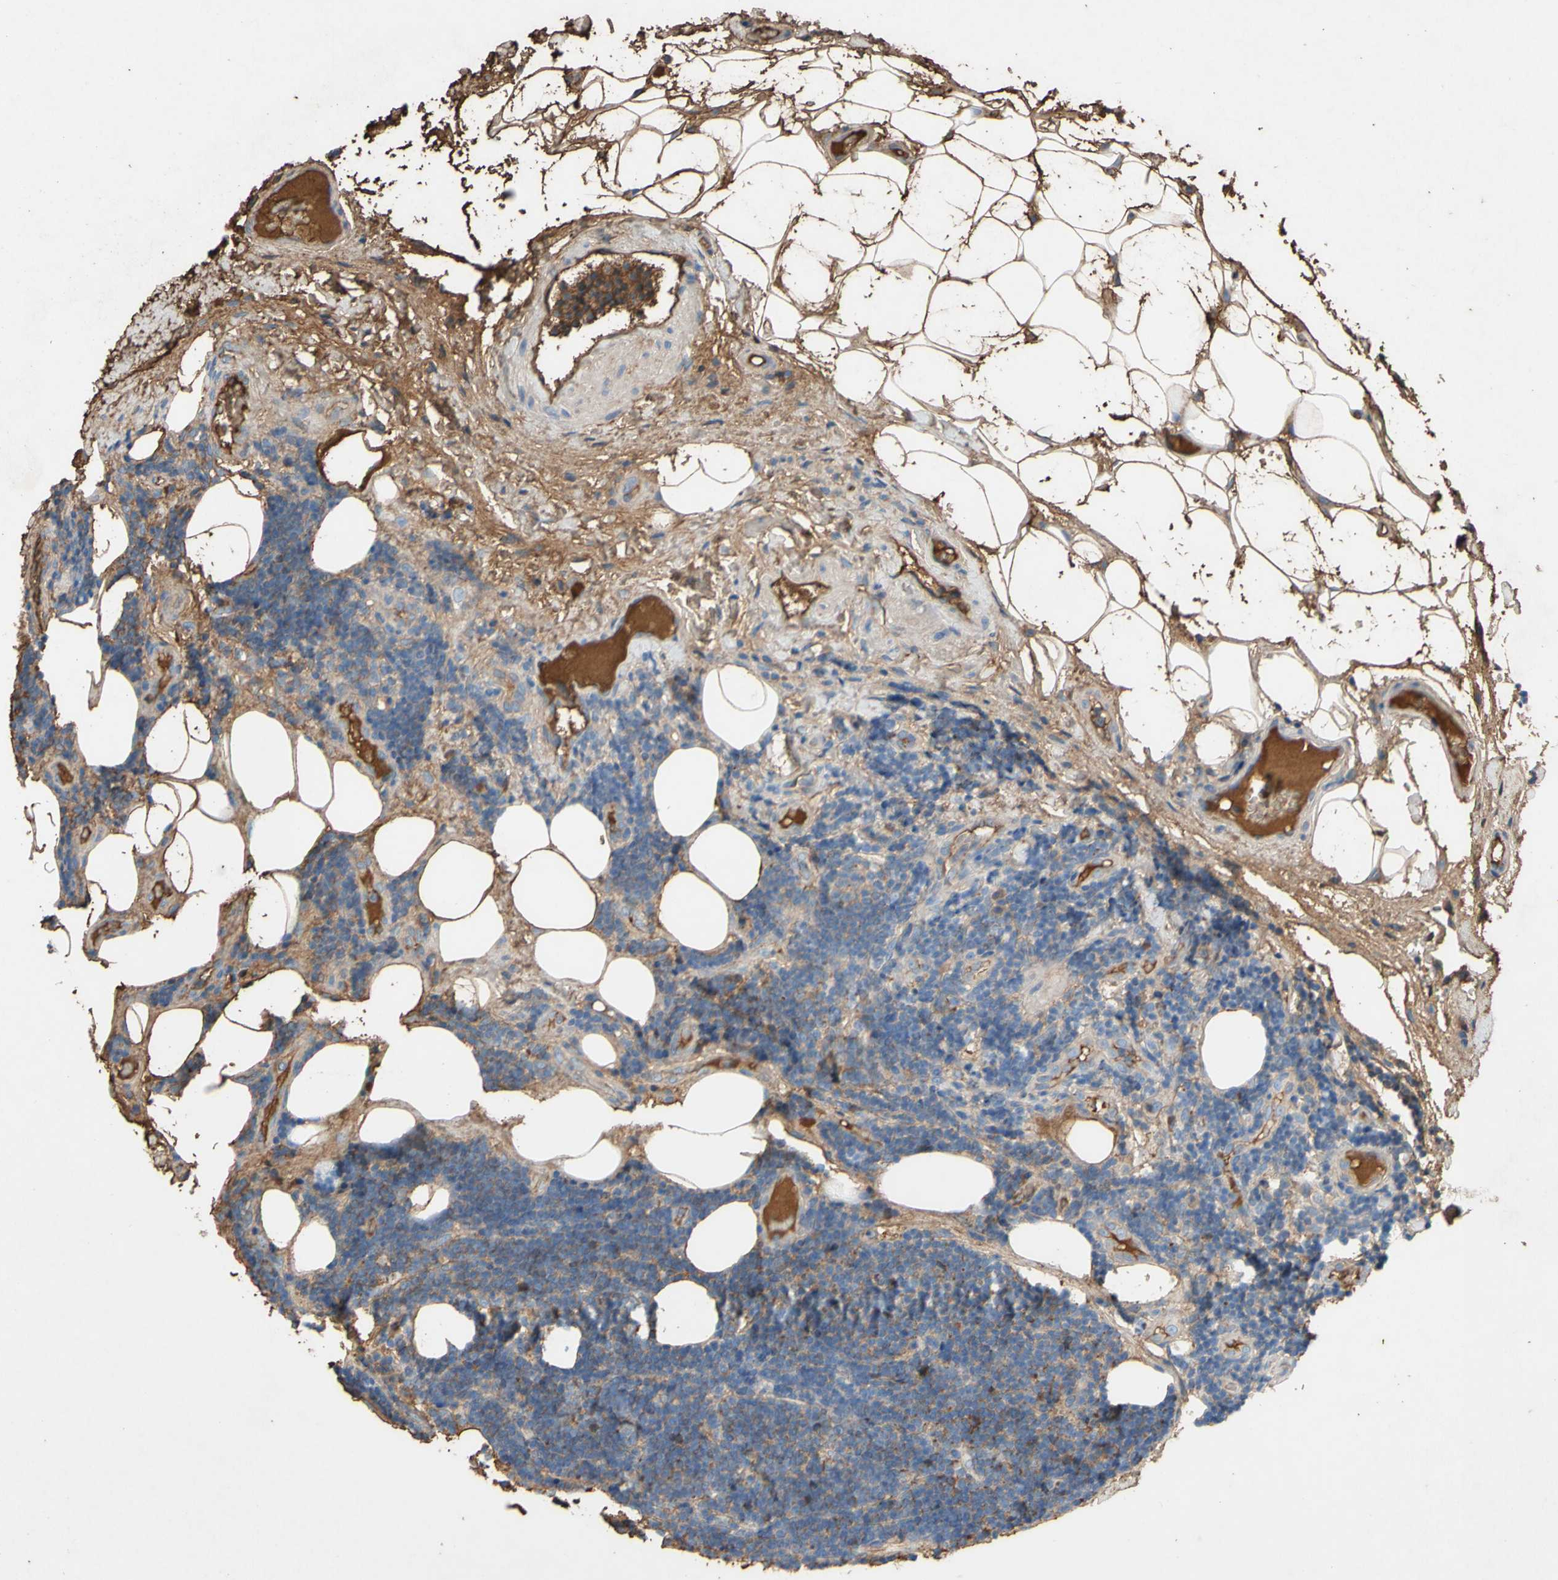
{"staining": {"intensity": "weak", "quantity": "25%-75%", "location": "cytoplasmic/membranous"}, "tissue": "lymphoma", "cell_type": "Tumor cells", "image_type": "cancer", "snomed": [{"axis": "morphology", "description": "Malignant lymphoma, non-Hodgkin's type, Low grade"}, {"axis": "topography", "description": "Lymph node"}], "caption": "Human malignant lymphoma, non-Hodgkin's type (low-grade) stained with a brown dye displays weak cytoplasmic/membranous positive staining in about 25%-75% of tumor cells.", "gene": "PTGDS", "patient": {"sex": "male", "age": 83}}